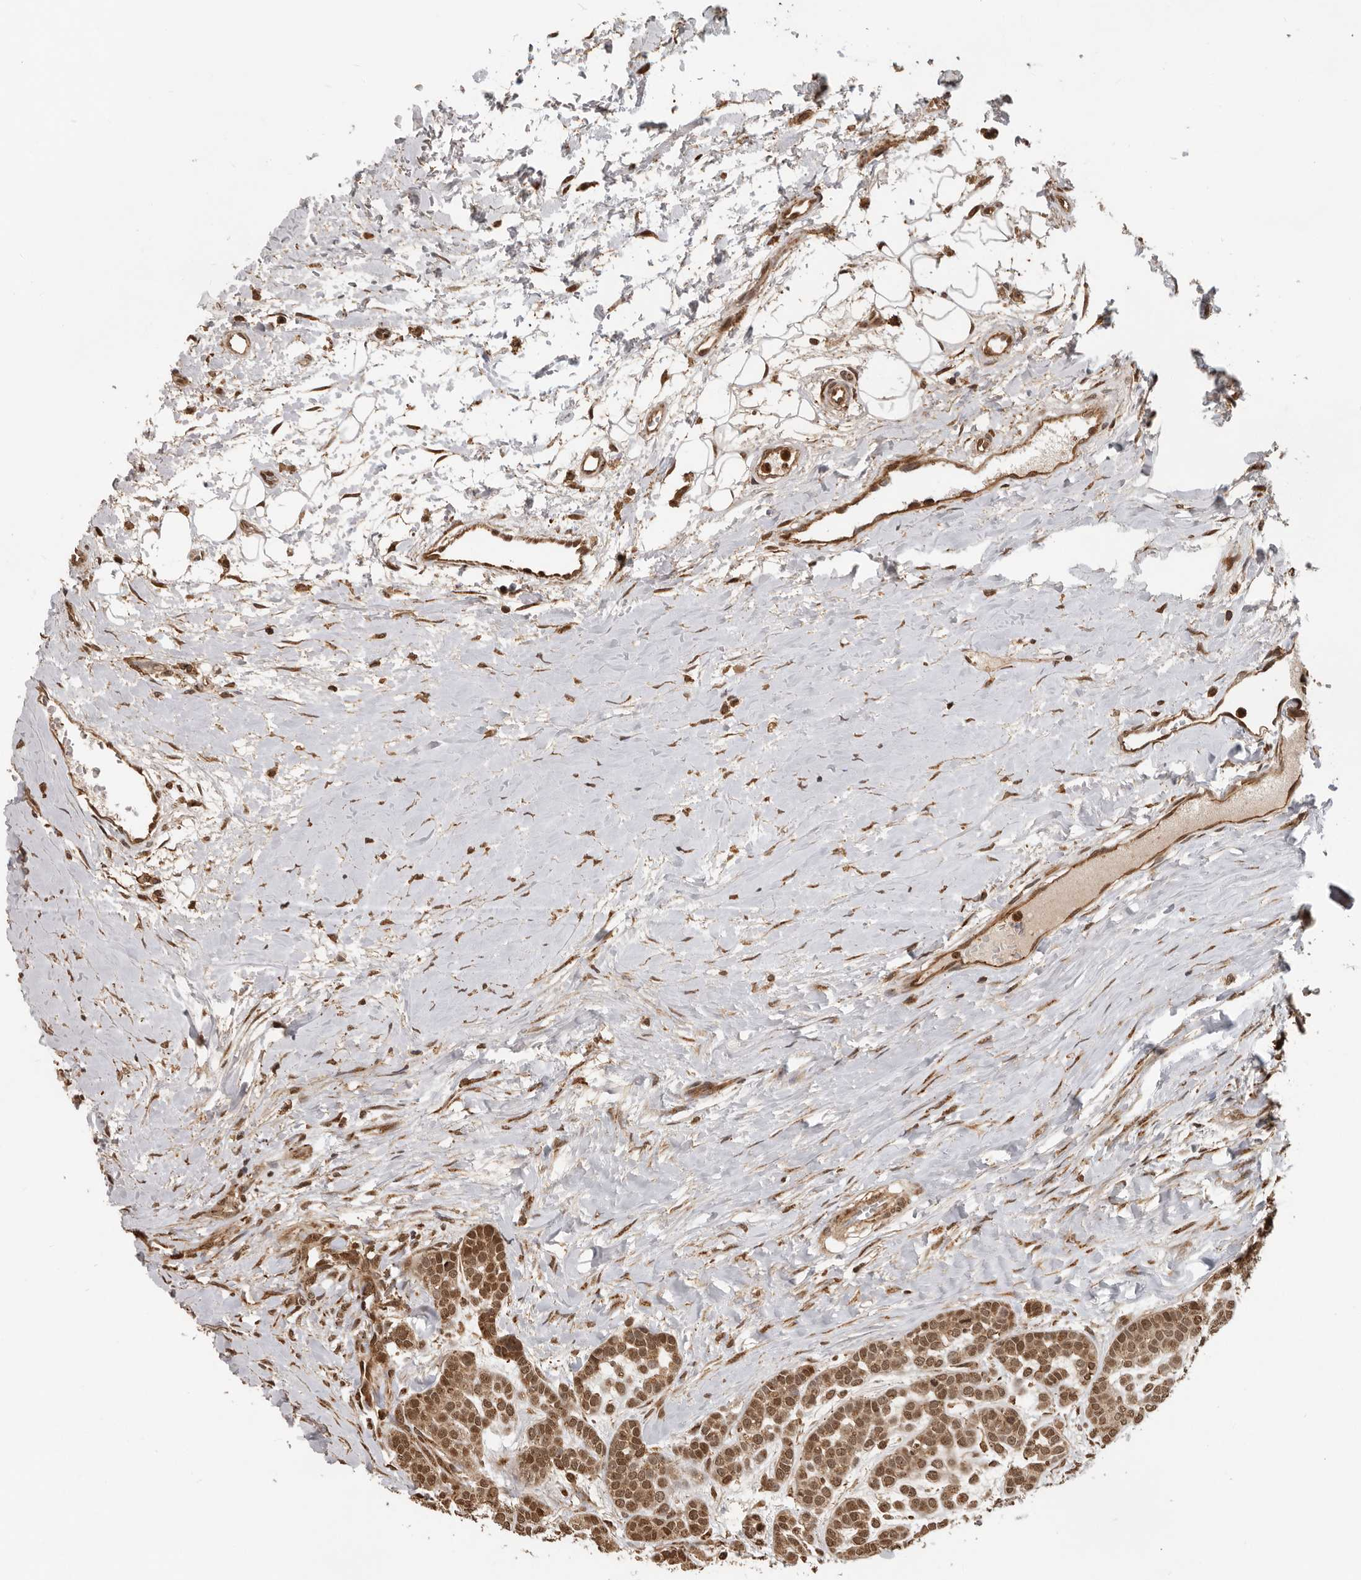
{"staining": {"intensity": "moderate", "quantity": ">75%", "location": "cytoplasmic/membranous,nuclear"}, "tissue": "head and neck cancer", "cell_type": "Tumor cells", "image_type": "cancer", "snomed": [{"axis": "morphology", "description": "Adenocarcinoma, NOS"}, {"axis": "morphology", "description": "Adenoma, NOS"}, {"axis": "topography", "description": "Head-Neck"}], "caption": "Tumor cells demonstrate medium levels of moderate cytoplasmic/membranous and nuclear staining in about >75% of cells in head and neck adenoma.", "gene": "RNF157", "patient": {"sex": "female", "age": 55}}